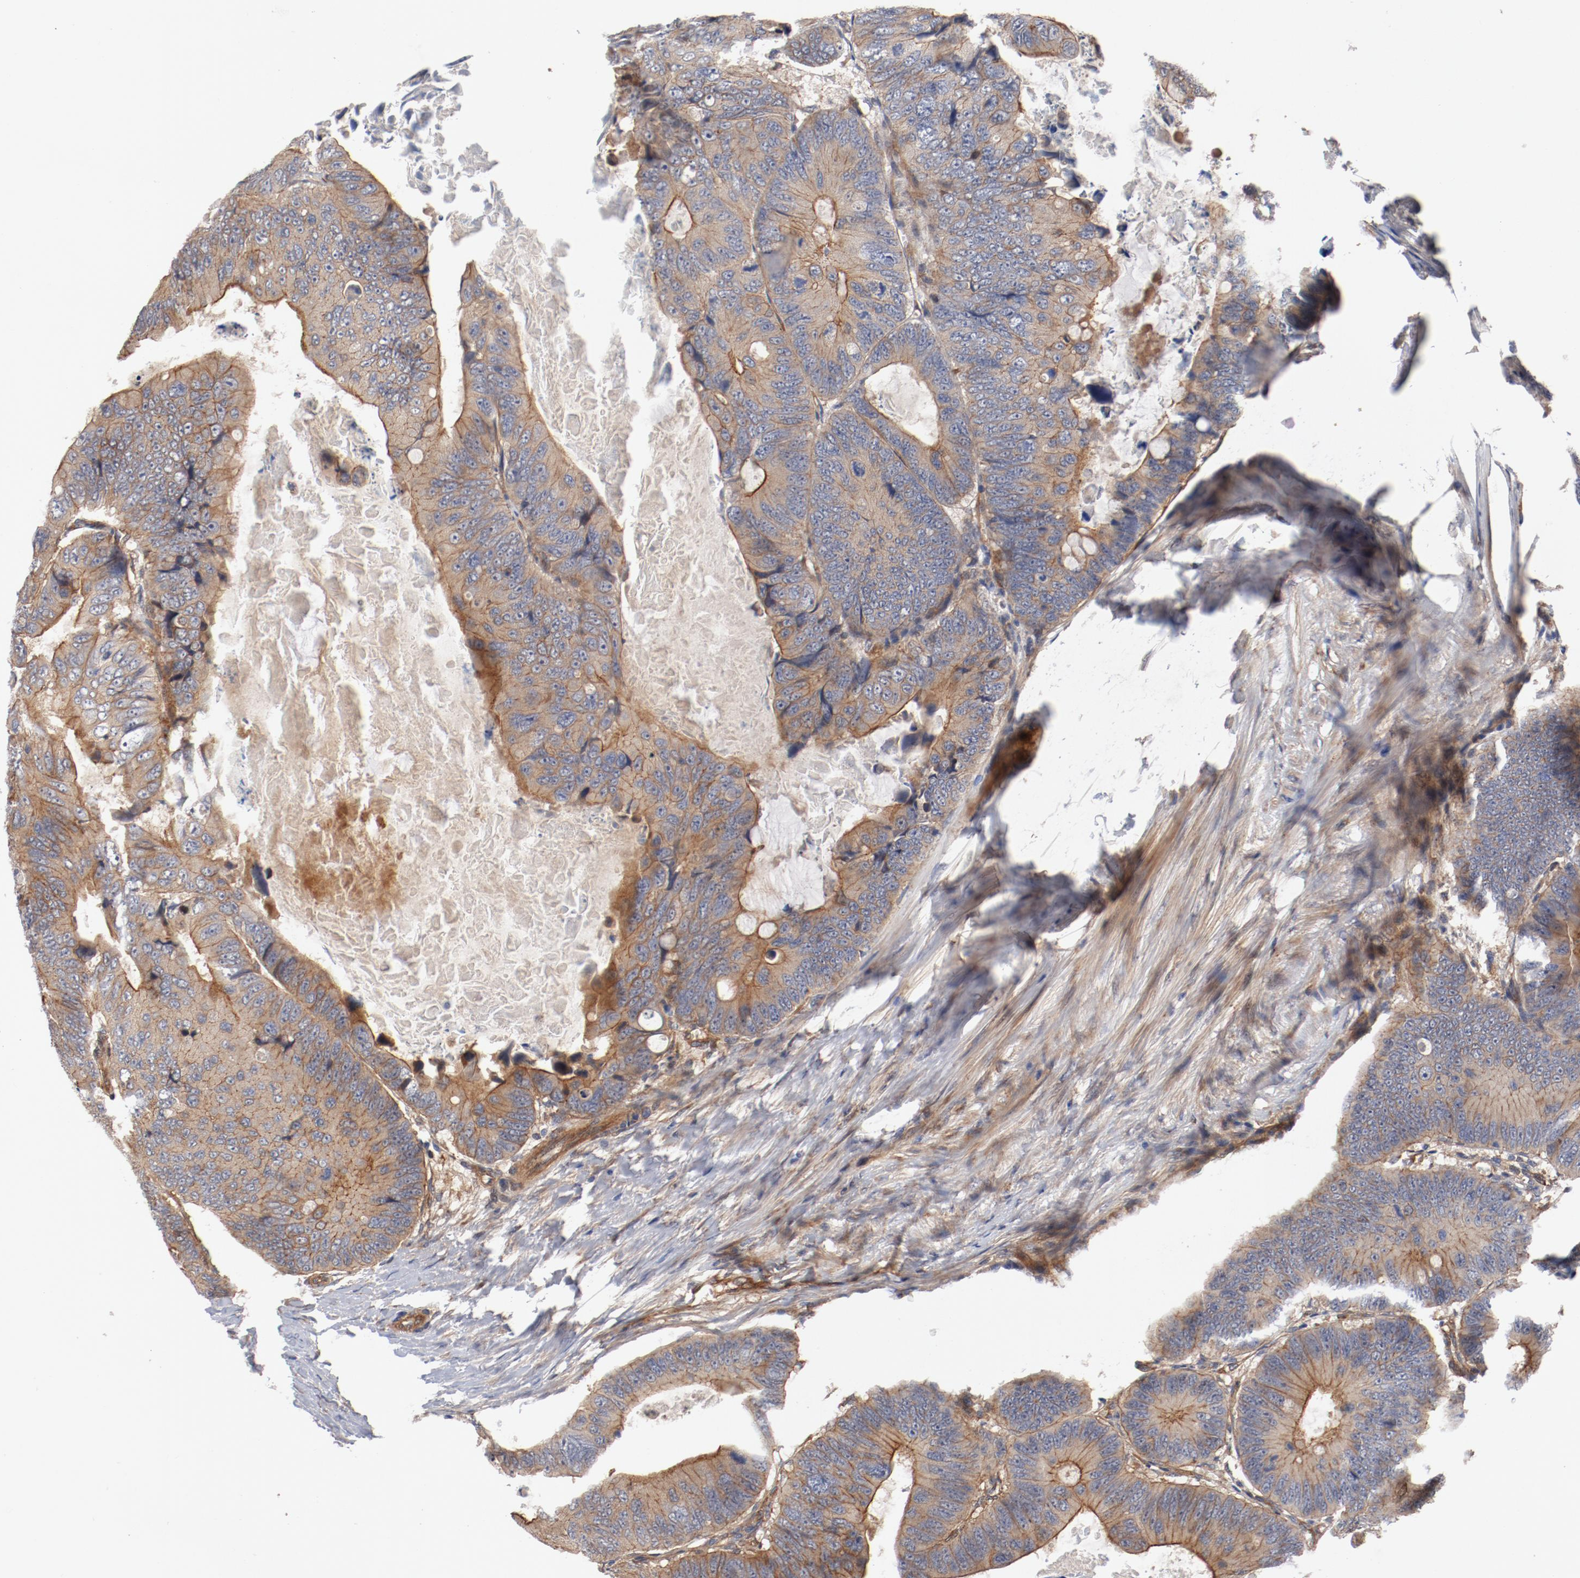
{"staining": {"intensity": "moderate", "quantity": ">75%", "location": "cytoplasmic/membranous"}, "tissue": "colorectal cancer", "cell_type": "Tumor cells", "image_type": "cancer", "snomed": [{"axis": "morphology", "description": "Adenocarcinoma, NOS"}, {"axis": "topography", "description": "Colon"}], "caption": "This image demonstrates immunohistochemistry (IHC) staining of colorectal adenocarcinoma, with medium moderate cytoplasmic/membranous expression in approximately >75% of tumor cells.", "gene": "PITPNM2", "patient": {"sex": "female", "age": 55}}